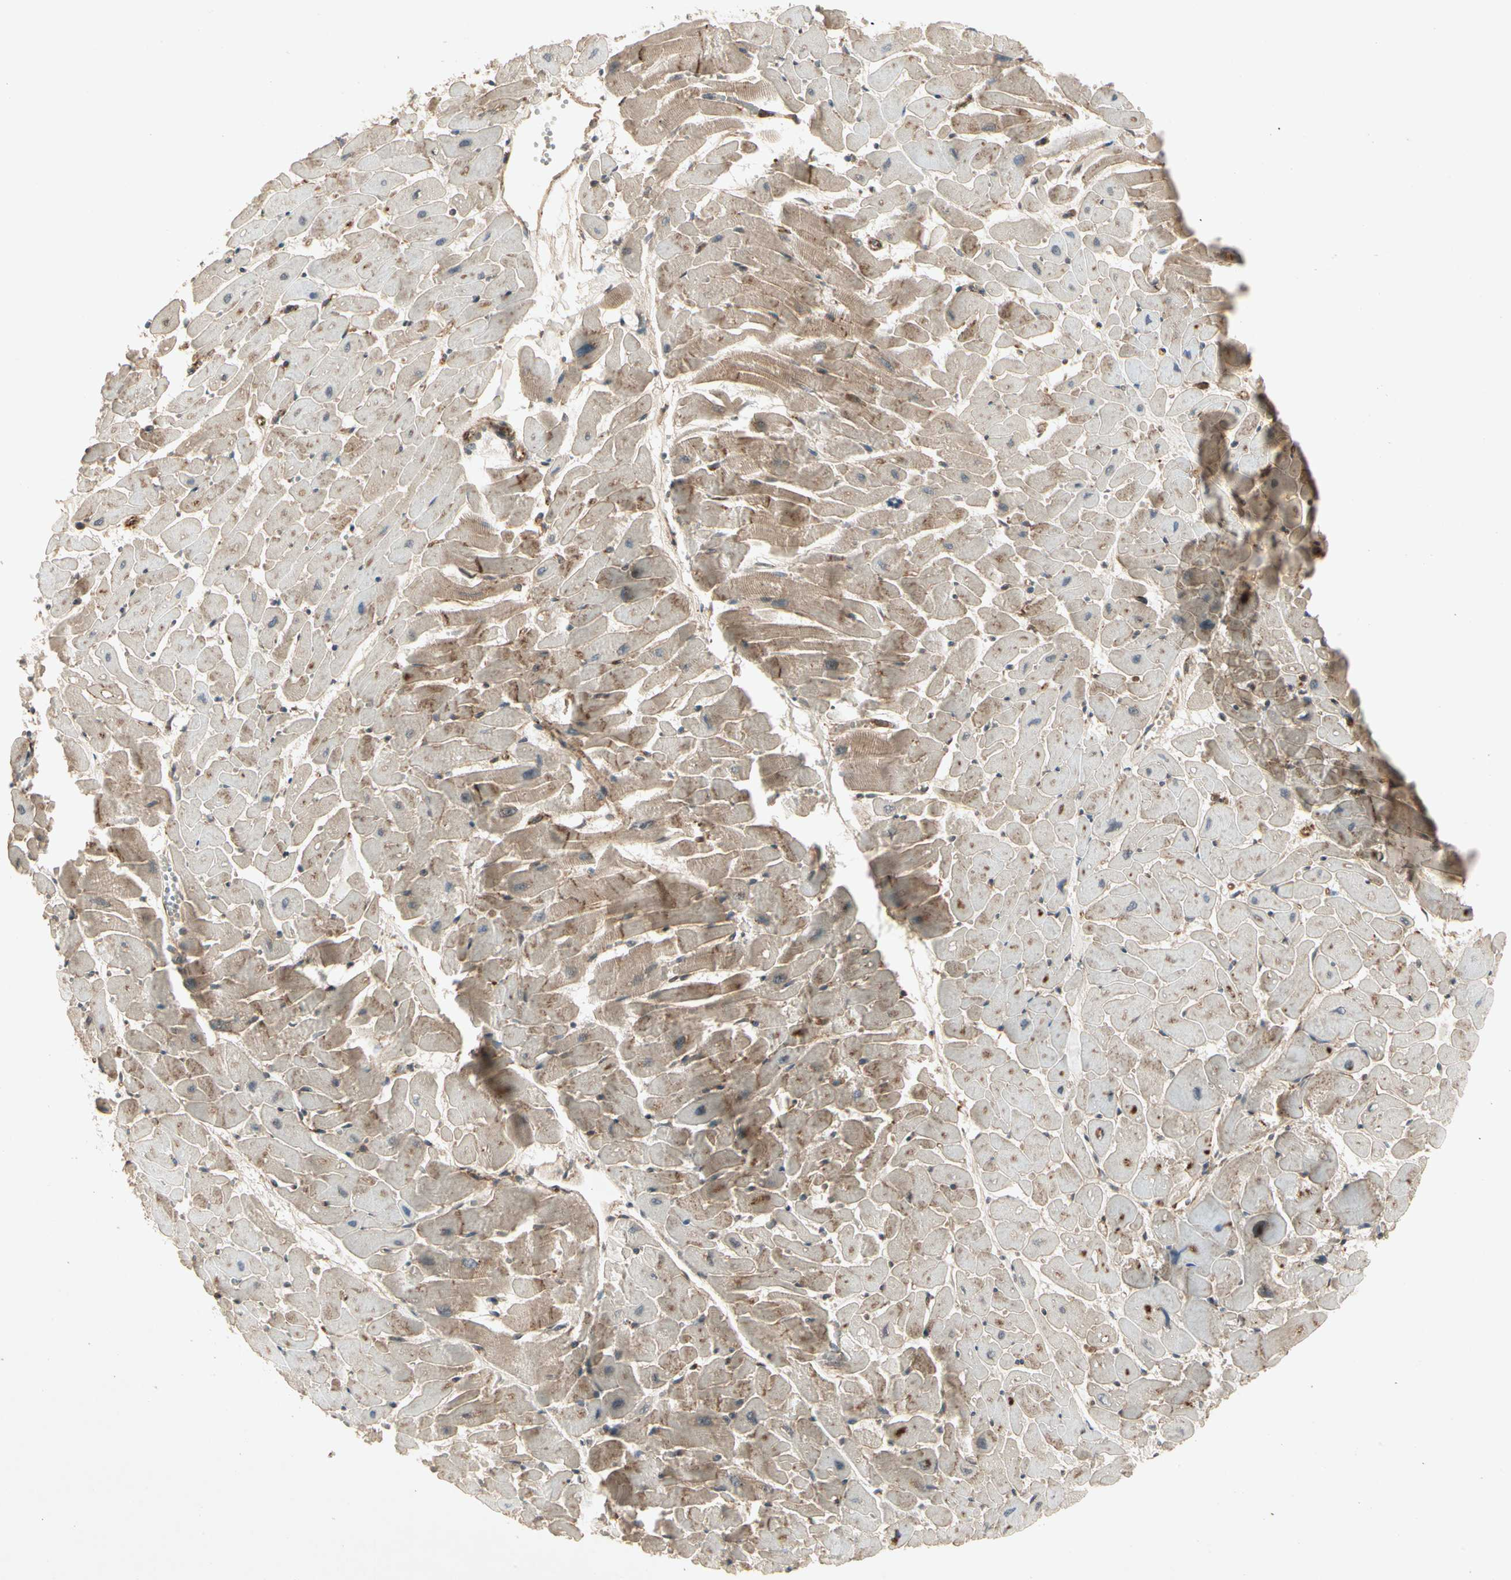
{"staining": {"intensity": "moderate", "quantity": "25%-75%", "location": "cytoplasmic/membranous"}, "tissue": "heart muscle", "cell_type": "Cardiomyocytes", "image_type": "normal", "snomed": [{"axis": "morphology", "description": "Normal tissue, NOS"}, {"axis": "topography", "description": "Heart"}], "caption": "Heart muscle stained with IHC demonstrates moderate cytoplasmic/membranous expression in about 25%-75% of cardiomyocytes.", "gene": "FLOT1", "patient": {"sex": "female", "age": 19}}